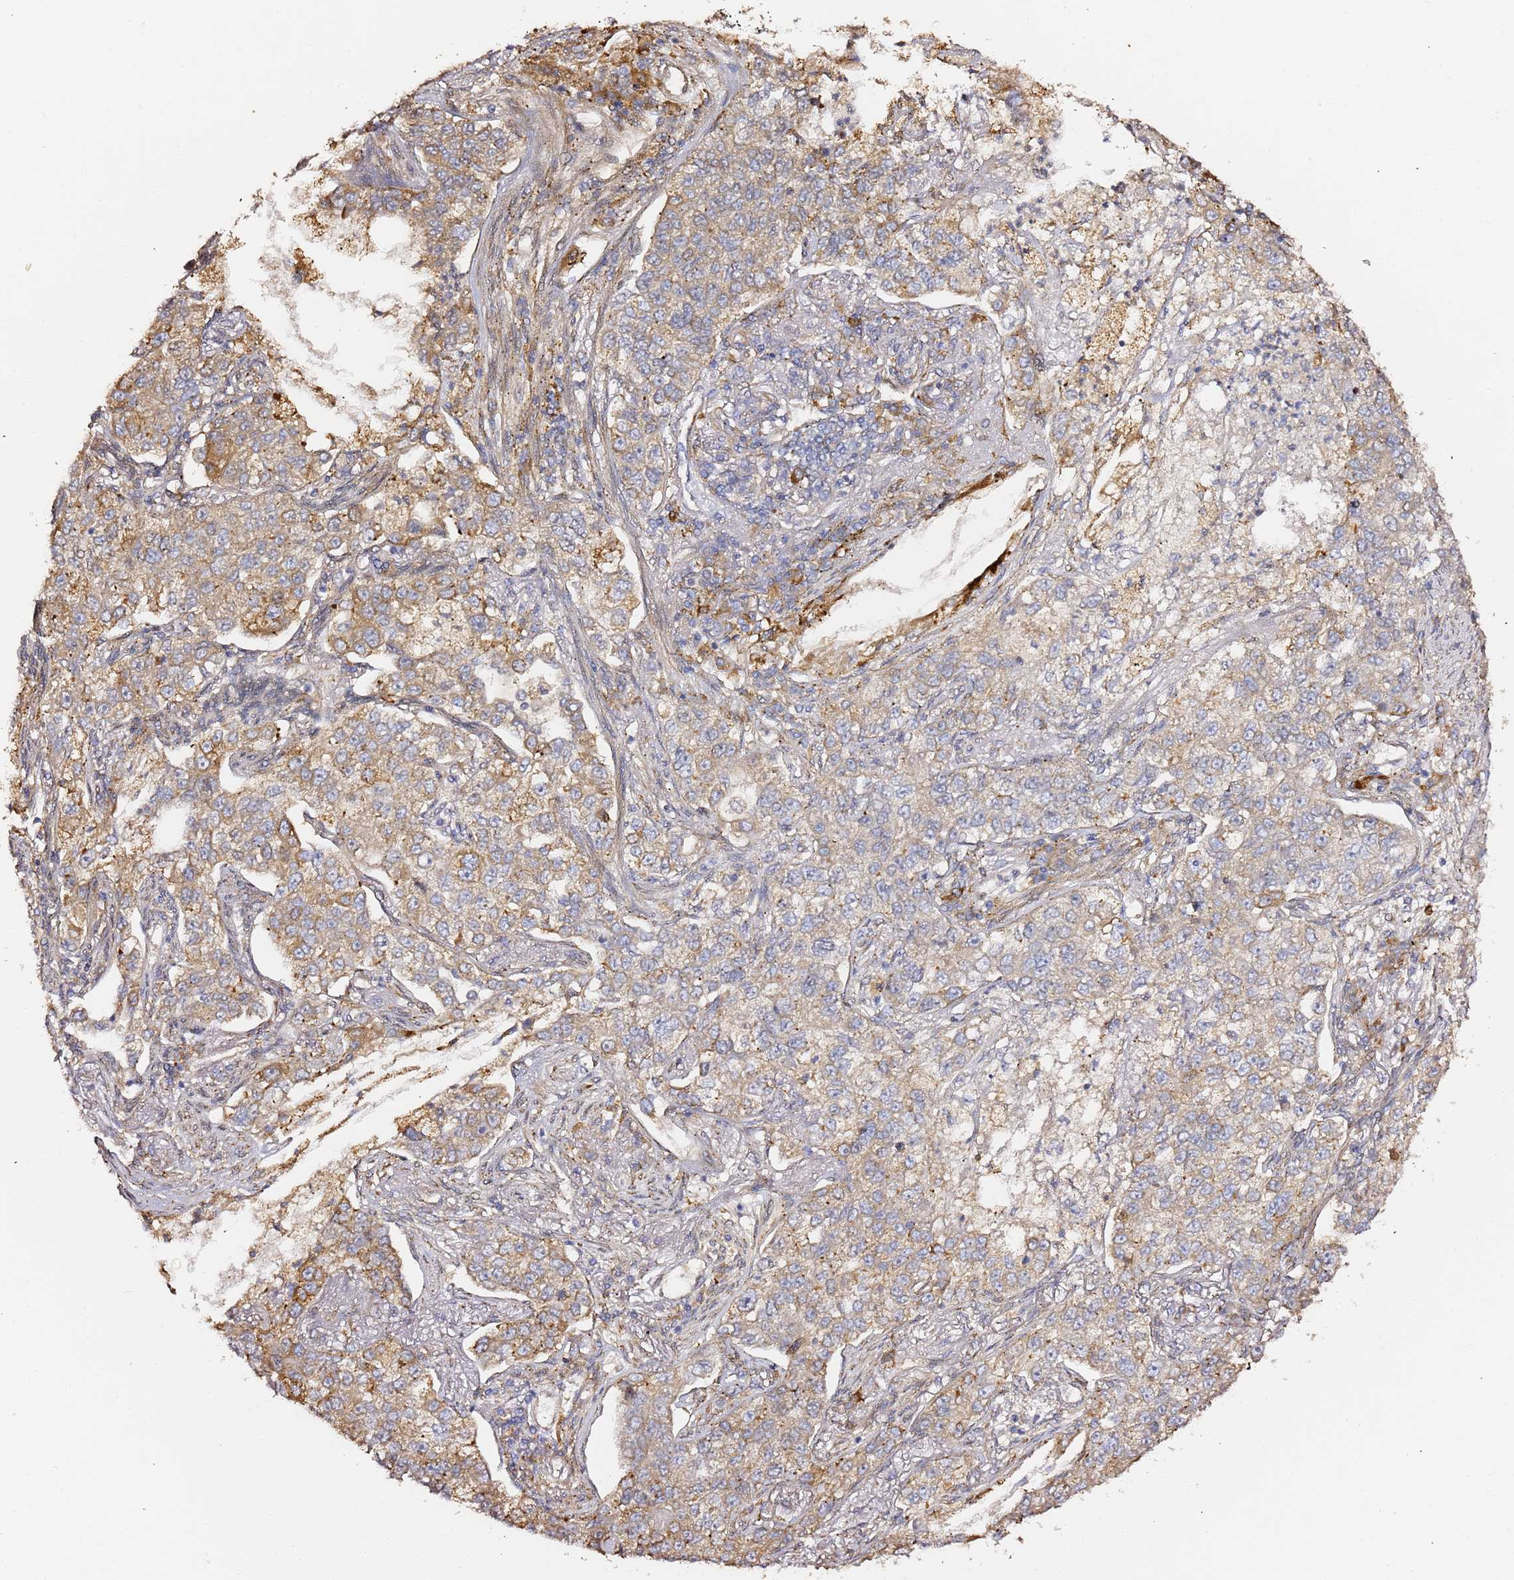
{"staining": {"intensity": "moderate", "quantity": "25%-75%", "location": "cytoplasmic/membranous"}, "tissue": "lung cancer", "cell_type": "Tumor cells", "image_type": "cancer", "snomed": [{"axis": "morphology", "description": "Adenocarcinoma, NOS"}, {"axis": "topography", "description": "Lung"}], "caption": "Immunohistochemistry of lung adenocarcinoma exhibits medium levels of moderate cytoplasmic/membranous positivity in about 25%-75% of tumor cells.", "gene": "HSD17B7", "patient": {"sex": "male", "age": 49}}